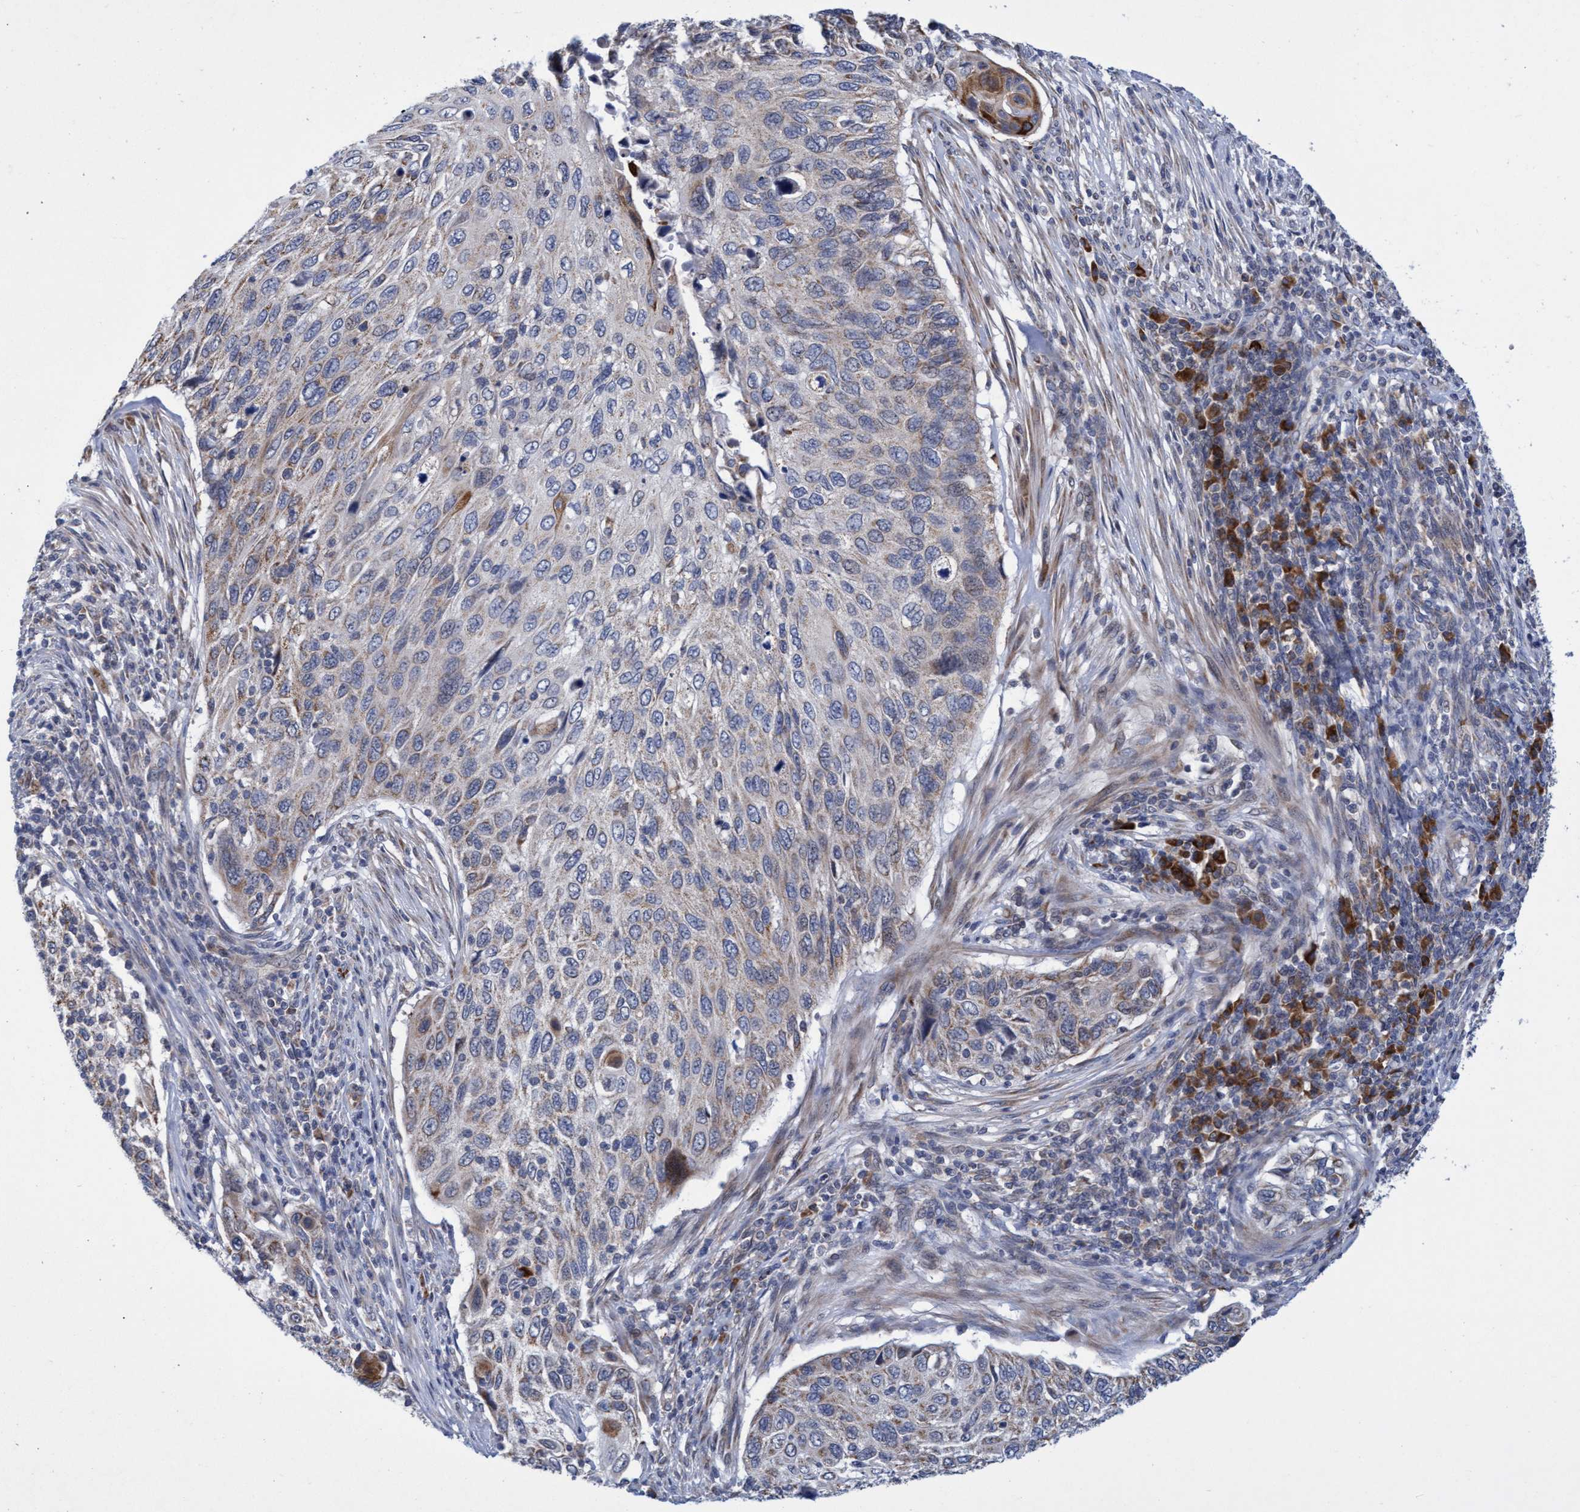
{"staining": {"intensity": "moderate", "quantity": "<25%", "location": "cytoplasmic/membranous"}, "tissue": "cervical cancer", "cell_type": "Tumor cells", "image_type": "cancer", "snomed": [{"axis": "morphology", "description": "Squamous cell carcinoma, NOS"}, {"axis": "topography", "description": "Cervix"}], "caption": "Immunohistochemical staining of cervical squamous cell carcinoma exhibits low levels of moderate cytoplasmic/membranous positivity in about <25% of tumor cells.", "gene": "NAT16", "patient": {"sex": "female", "age": 70}}